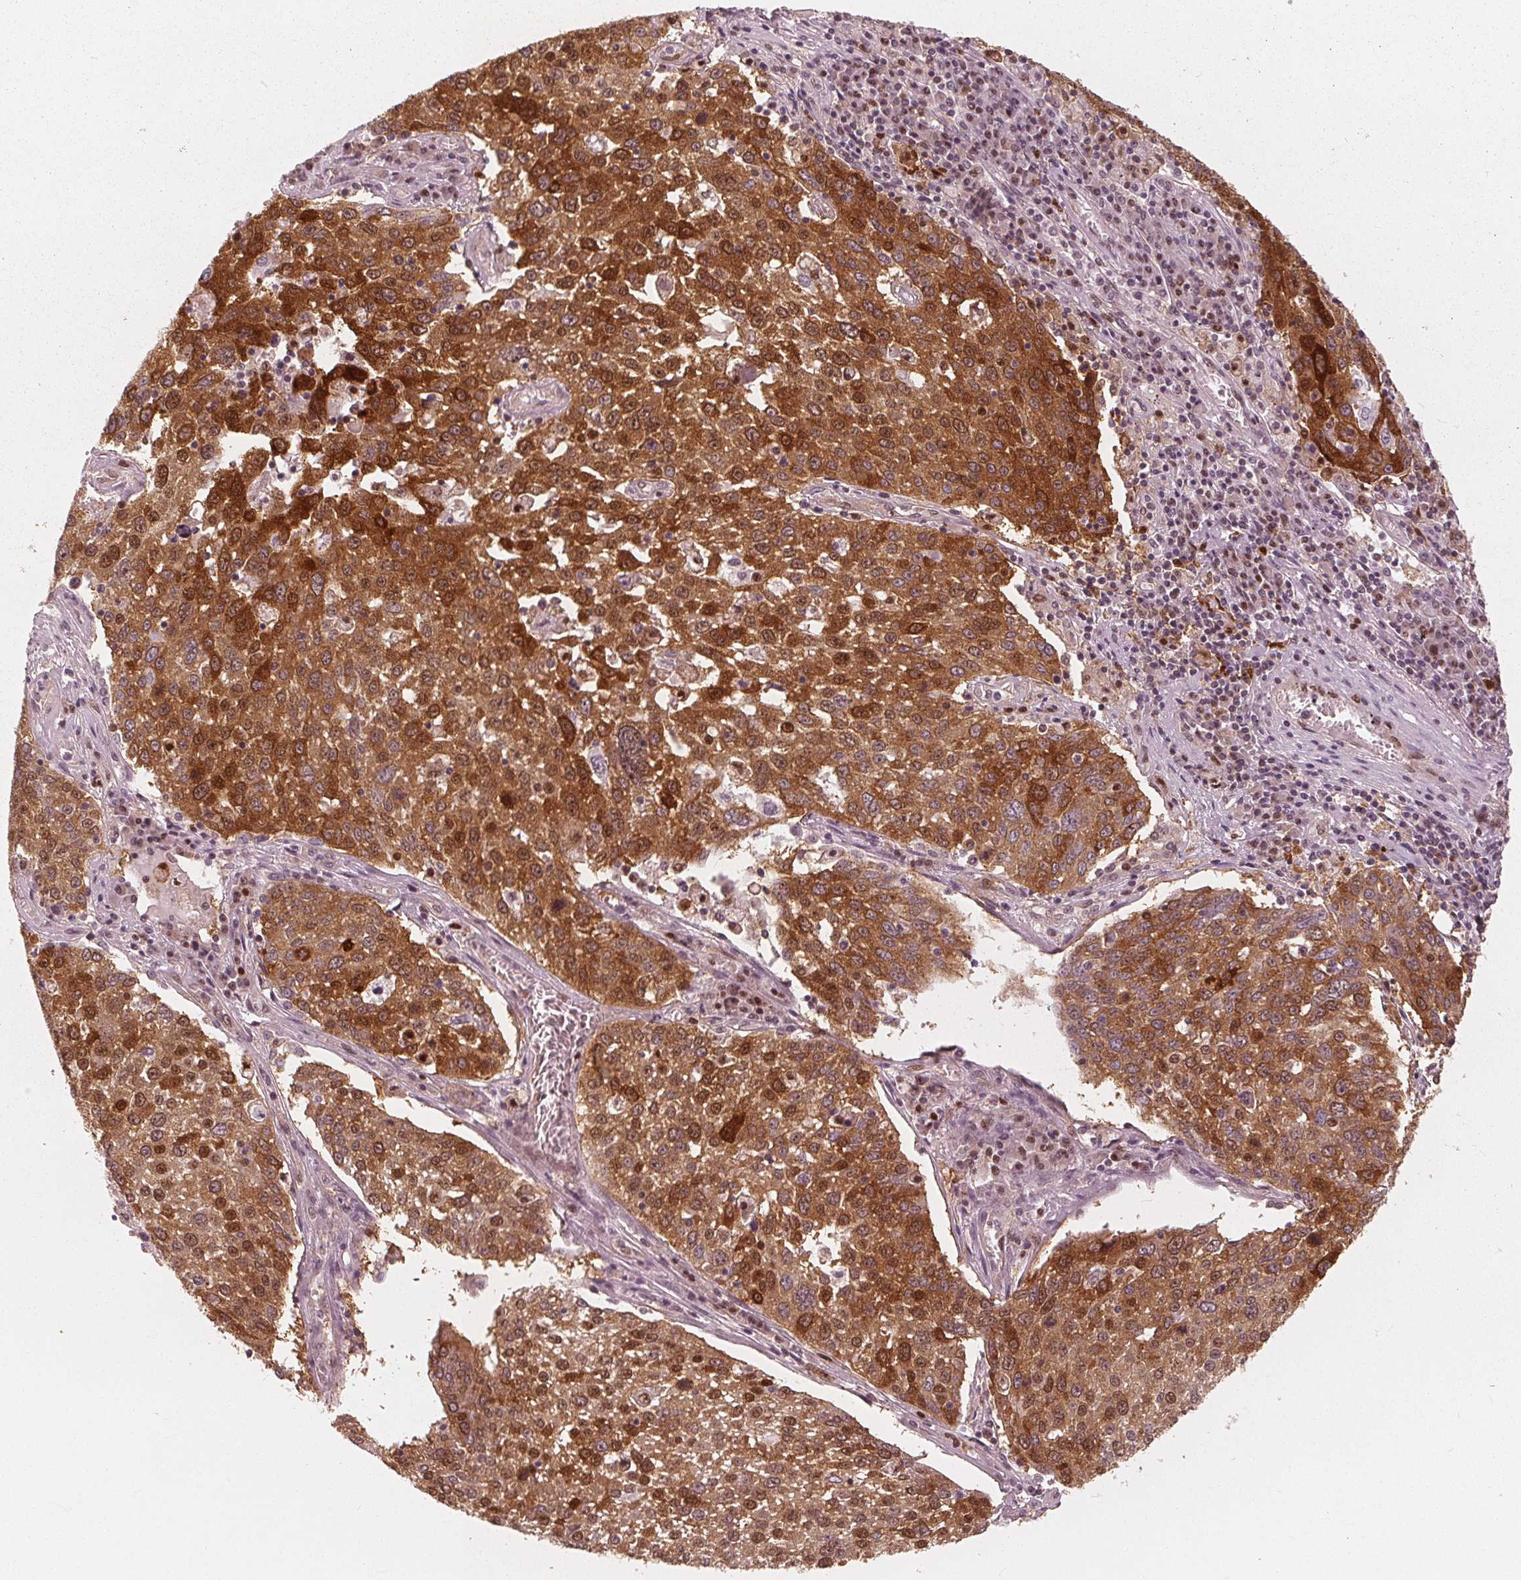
{"staining": {"intensity": "moderate", "quantity": ">75%", "location": "cytoplasmic/membranous,nuclear"}, "tissue": "lung cancer", "cell_type": "Tumor cells", "image_type": "cancer", "snomed": [{"axis": "morphology", "description": "Squamous cell carcinoma, NOS"}, {"axis": "topography", "description": "Lung"}], "caption": "Lung cancer (squamous cell carcinoma) stained with a protein marker demonstrates moderate staining in tumor cells.", "gene": "SQSTM1", "patient": {"sex": "male", "age": 65}}